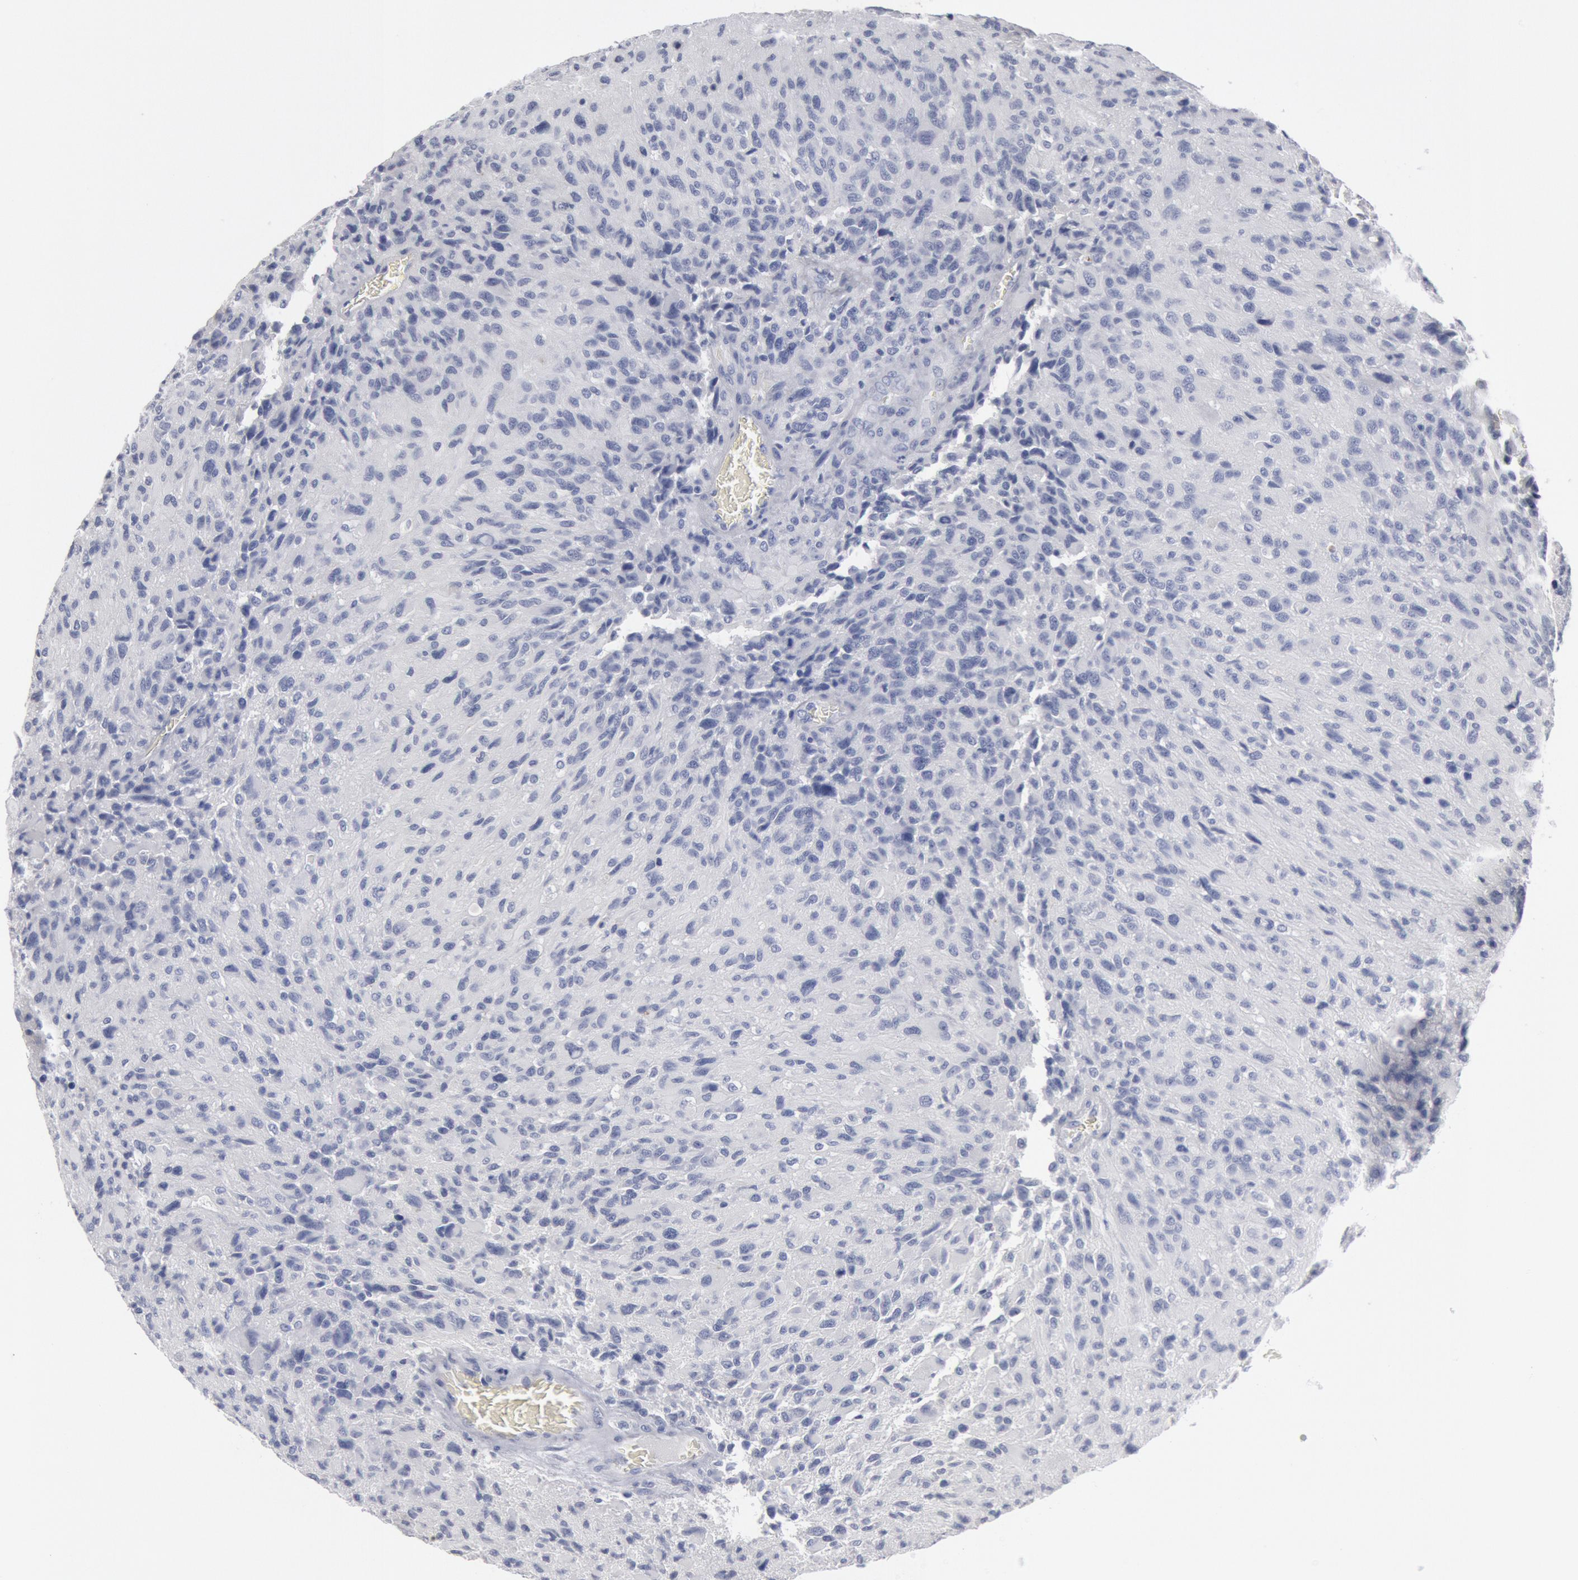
{"staining": {"intensity": "negative", "quantity": "none", "location": "none"}, "tissue": "glioma", "cell_type": "Tumor cells", "image_type": "cancer", "snomed": [{"axis": "morphology", "description": "Glioma, malignant, High grade"}, {"axis": "topography", "description": "Brain"}], "caption": "An immunohistochemistry (IHC) micrograph of glioma is shown. There is no staining in tumor cells of glioma.", "gene": "FOXA2", "patient": {"sex": "male", "age": 69}}